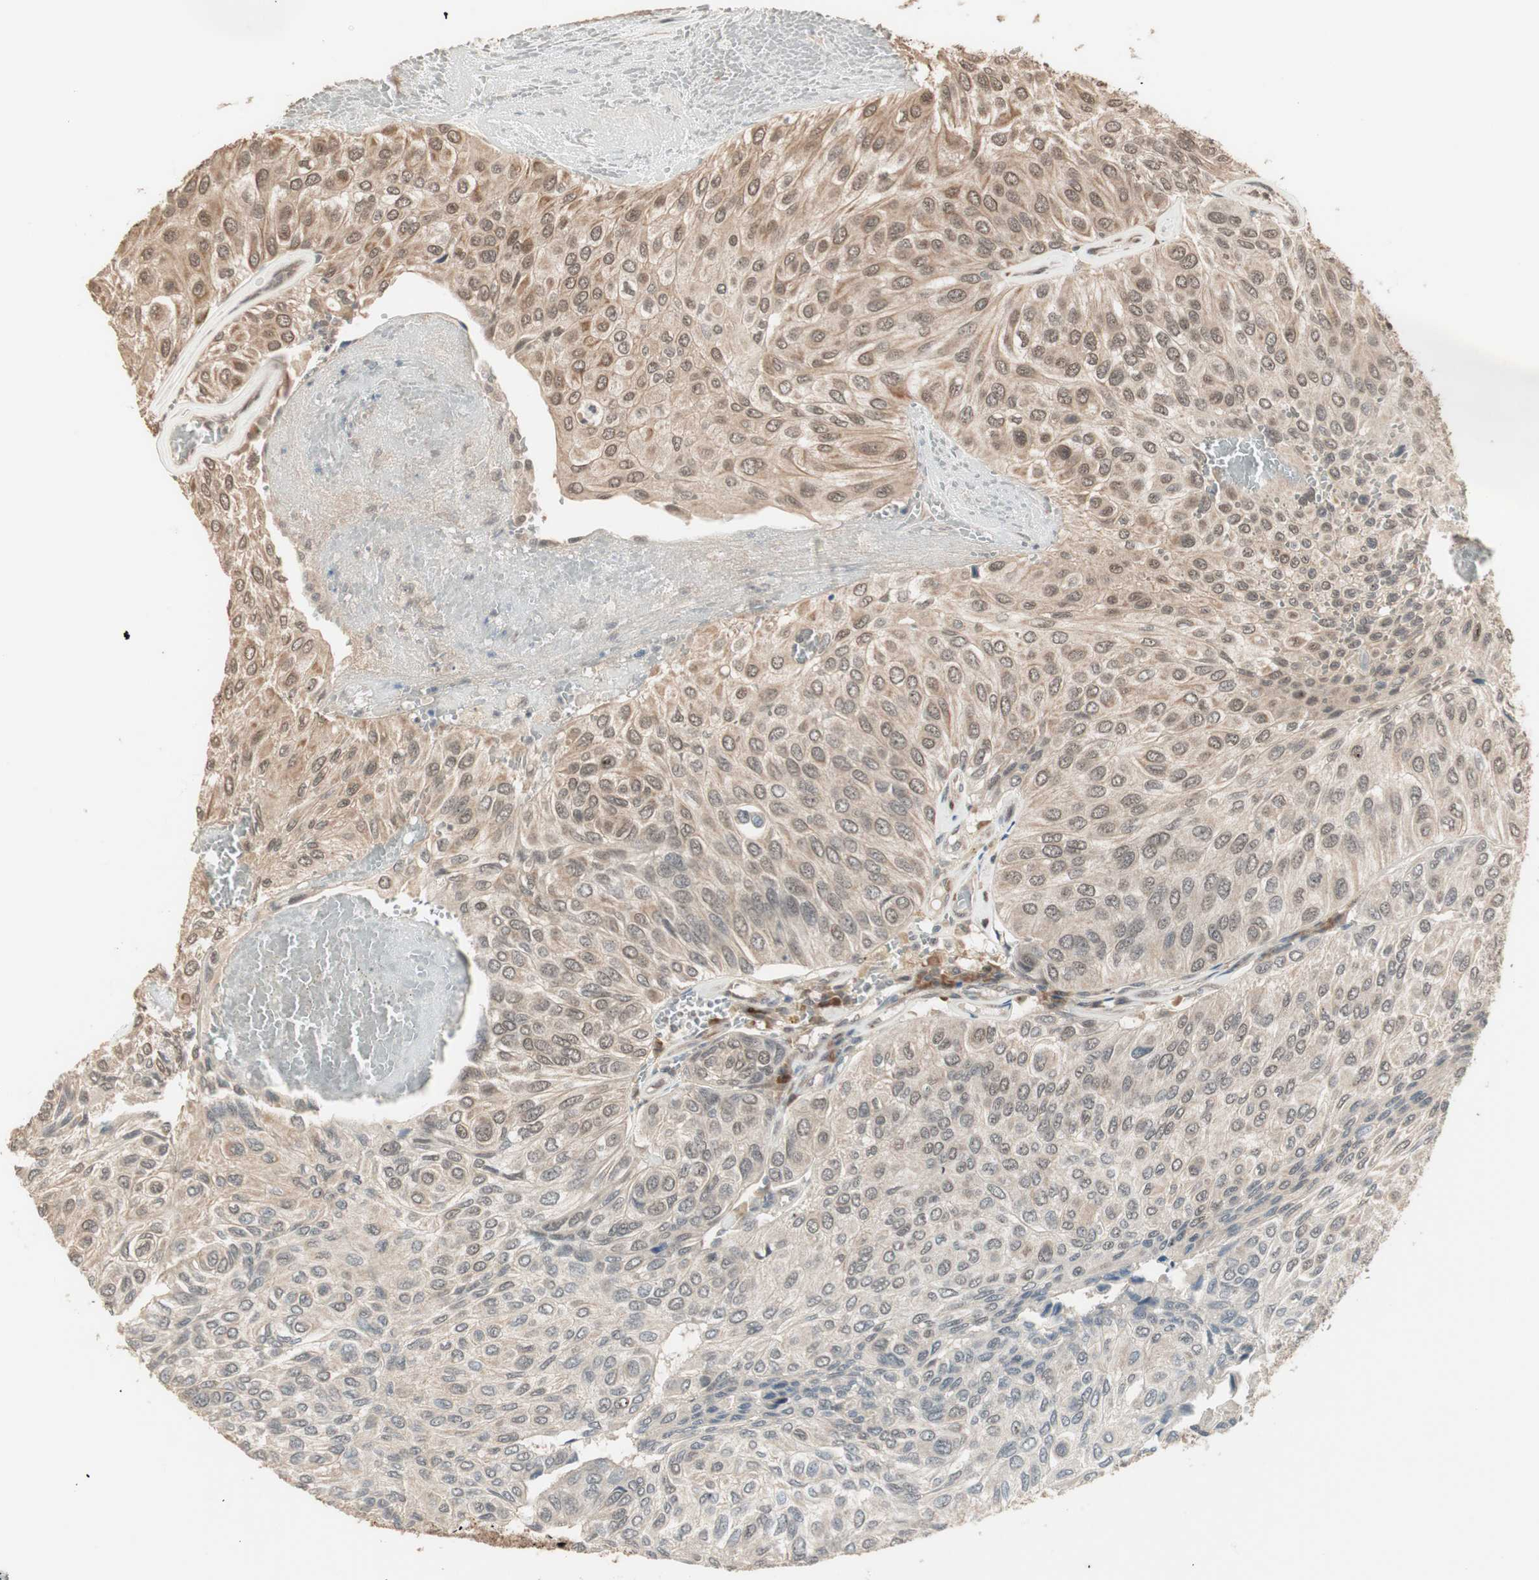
{"staining": {"intensity": "weak", "quantity": "25%-75%", "location": "cytoplasmic/membranous,nuclear"}, "tissue": "urothelial cancer", "cell_type": "Tumor cells", "image_type": "cancer", "snomed": [{"axis": "morphology", "description": "Urothelial carcinoma, High grade"}, {"axis": "topography", "description": "Urinary bladder"}], "caption": "A low amount of weak cytoplasmic/membranous and nuclear staining is identified in about 25%-75% of tumor cells in urothelial cancer tissue.", "gene": "ZSCAN31", "patient": {"sex": "male", "age": 66}}